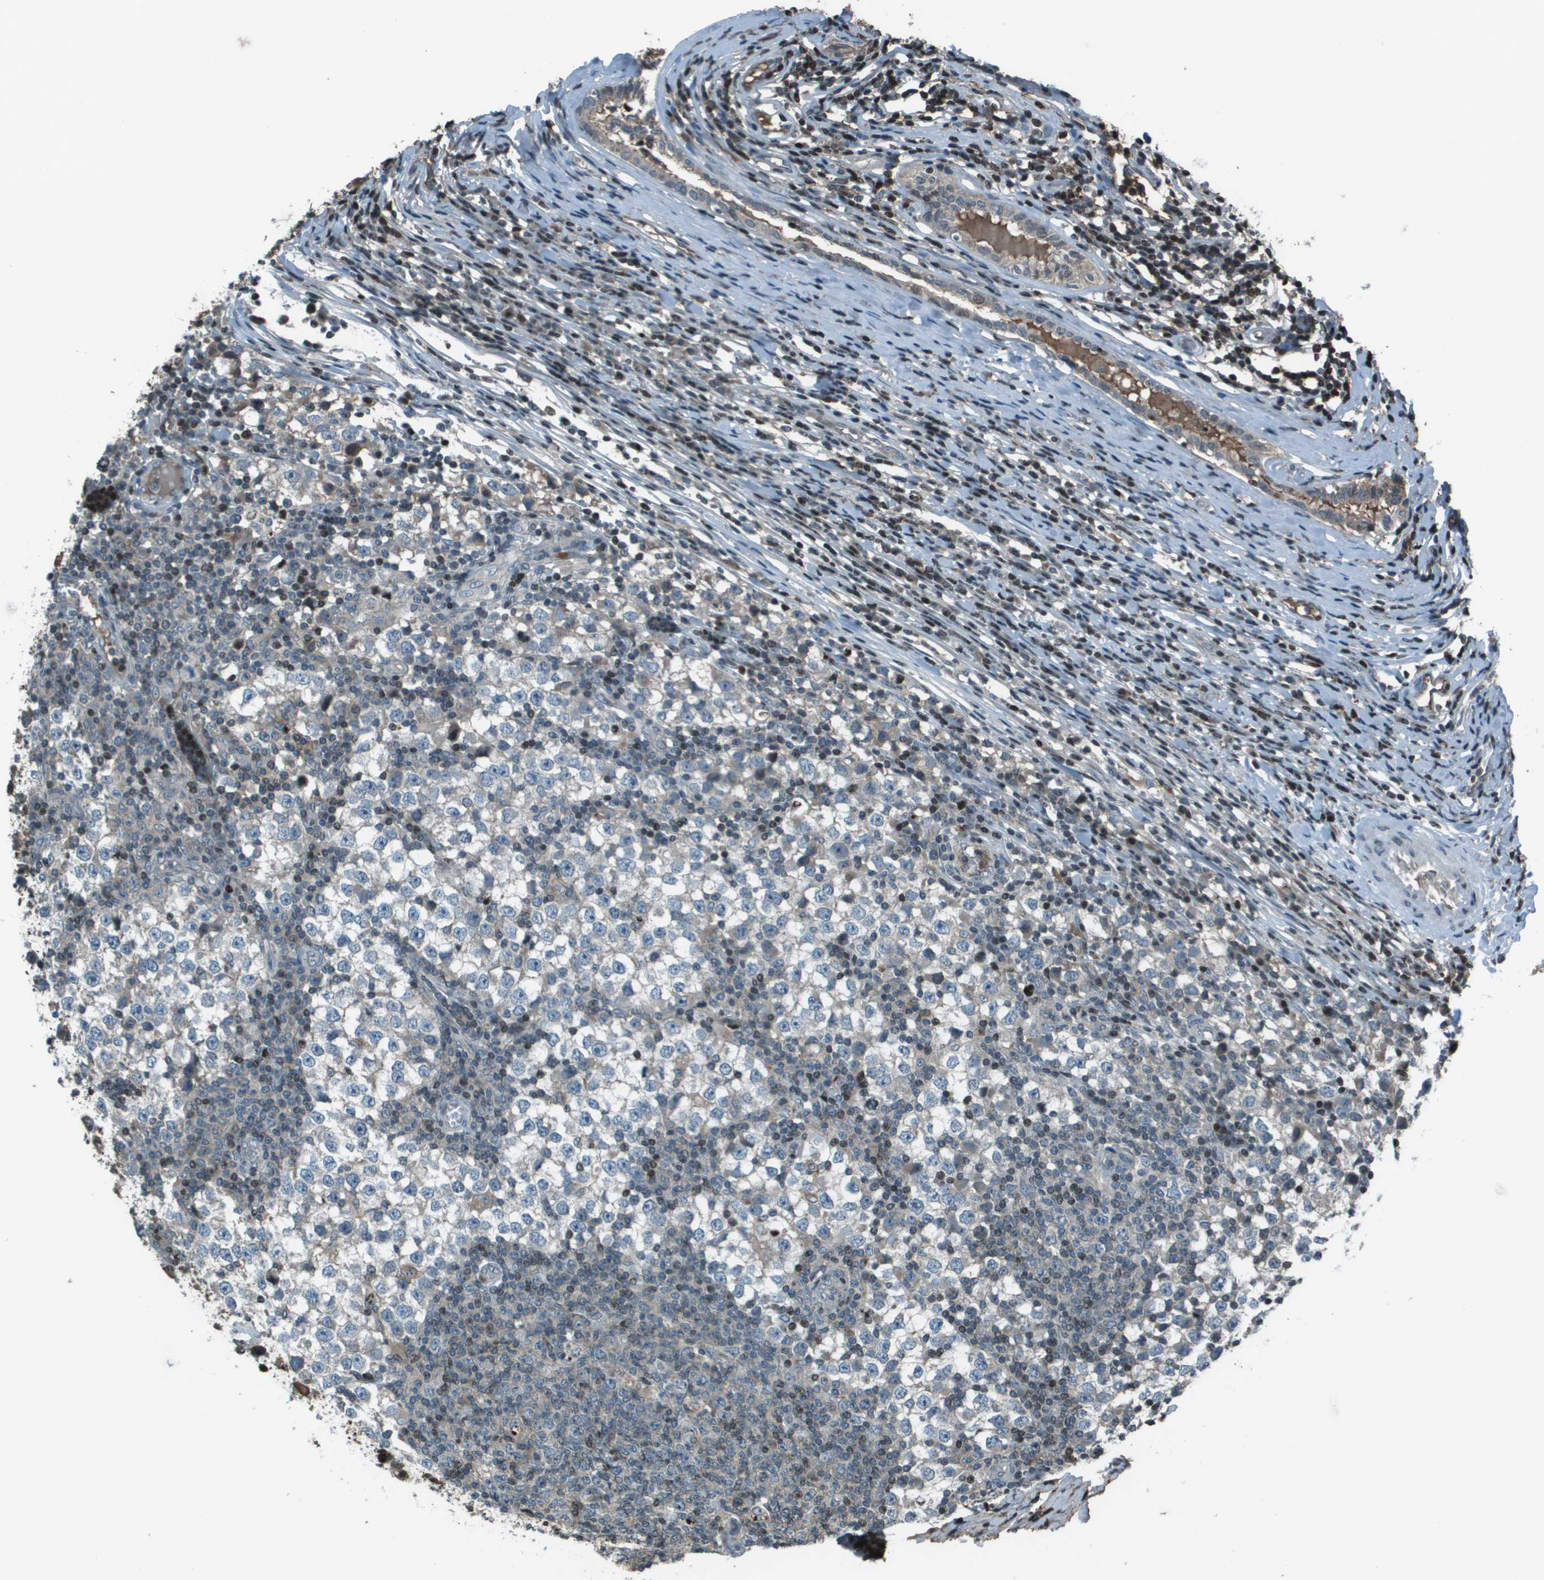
{"staining": {"intensity": "weak", "quantity": "<25%", "location": "cytoplasmic/membranous"}, "tissue": "testis cancer", "cell_type": "Tumor cells", "image_type": "cancer", "snomed": [{"axis": "morphology", "description": "Seminoma, NOS"}, {"axis": "topography", "description": "Testis"}], "caption": "Immunohistochemical staining of human testis cancer shows no significant expression in tumor cells.", "gene": "CXCL12", "patient": {"sex": "male", "age": 65}}